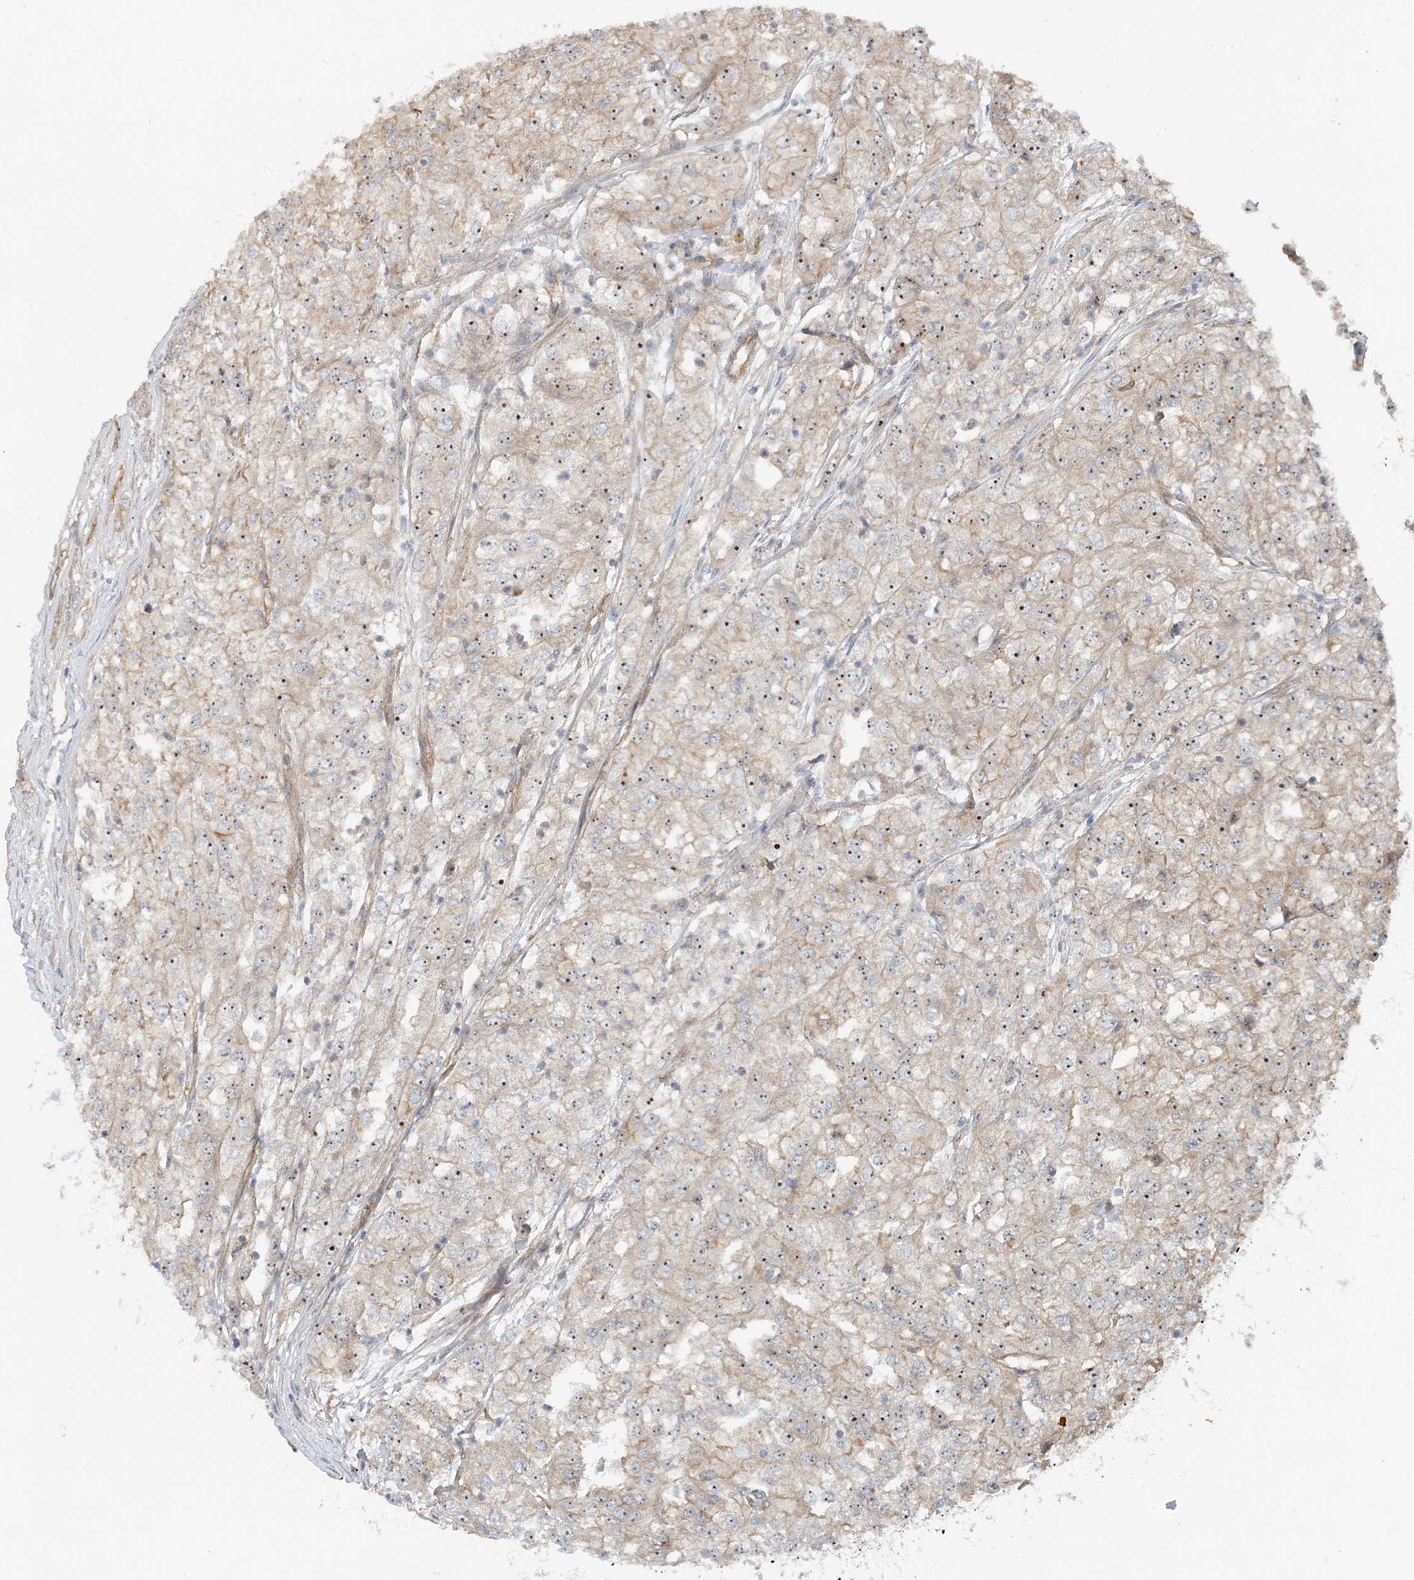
{"staining": {"intensity": "weak", "quantity": "25%-75%", "location": "cytoplasmic/membranous,nuclear"}, "tissue": "renal cancer", "cell_type": "Tumor cells", "image_type": "cancer", "snomed": [{"axis": "morphology", "description": "Adenocarcinoma, NOS"}, {"axis": "topography", "description": "Kidney"}], "caption": "Immunohistochemistry of human adenocarcinoma (renal) shows low levels of weak cytoplasmic/membranous and nuclear positivity in approximately 25%-75% of tumor cells.", "gene": "MYL5", "patient": {"sex": "female", "age": 54}}